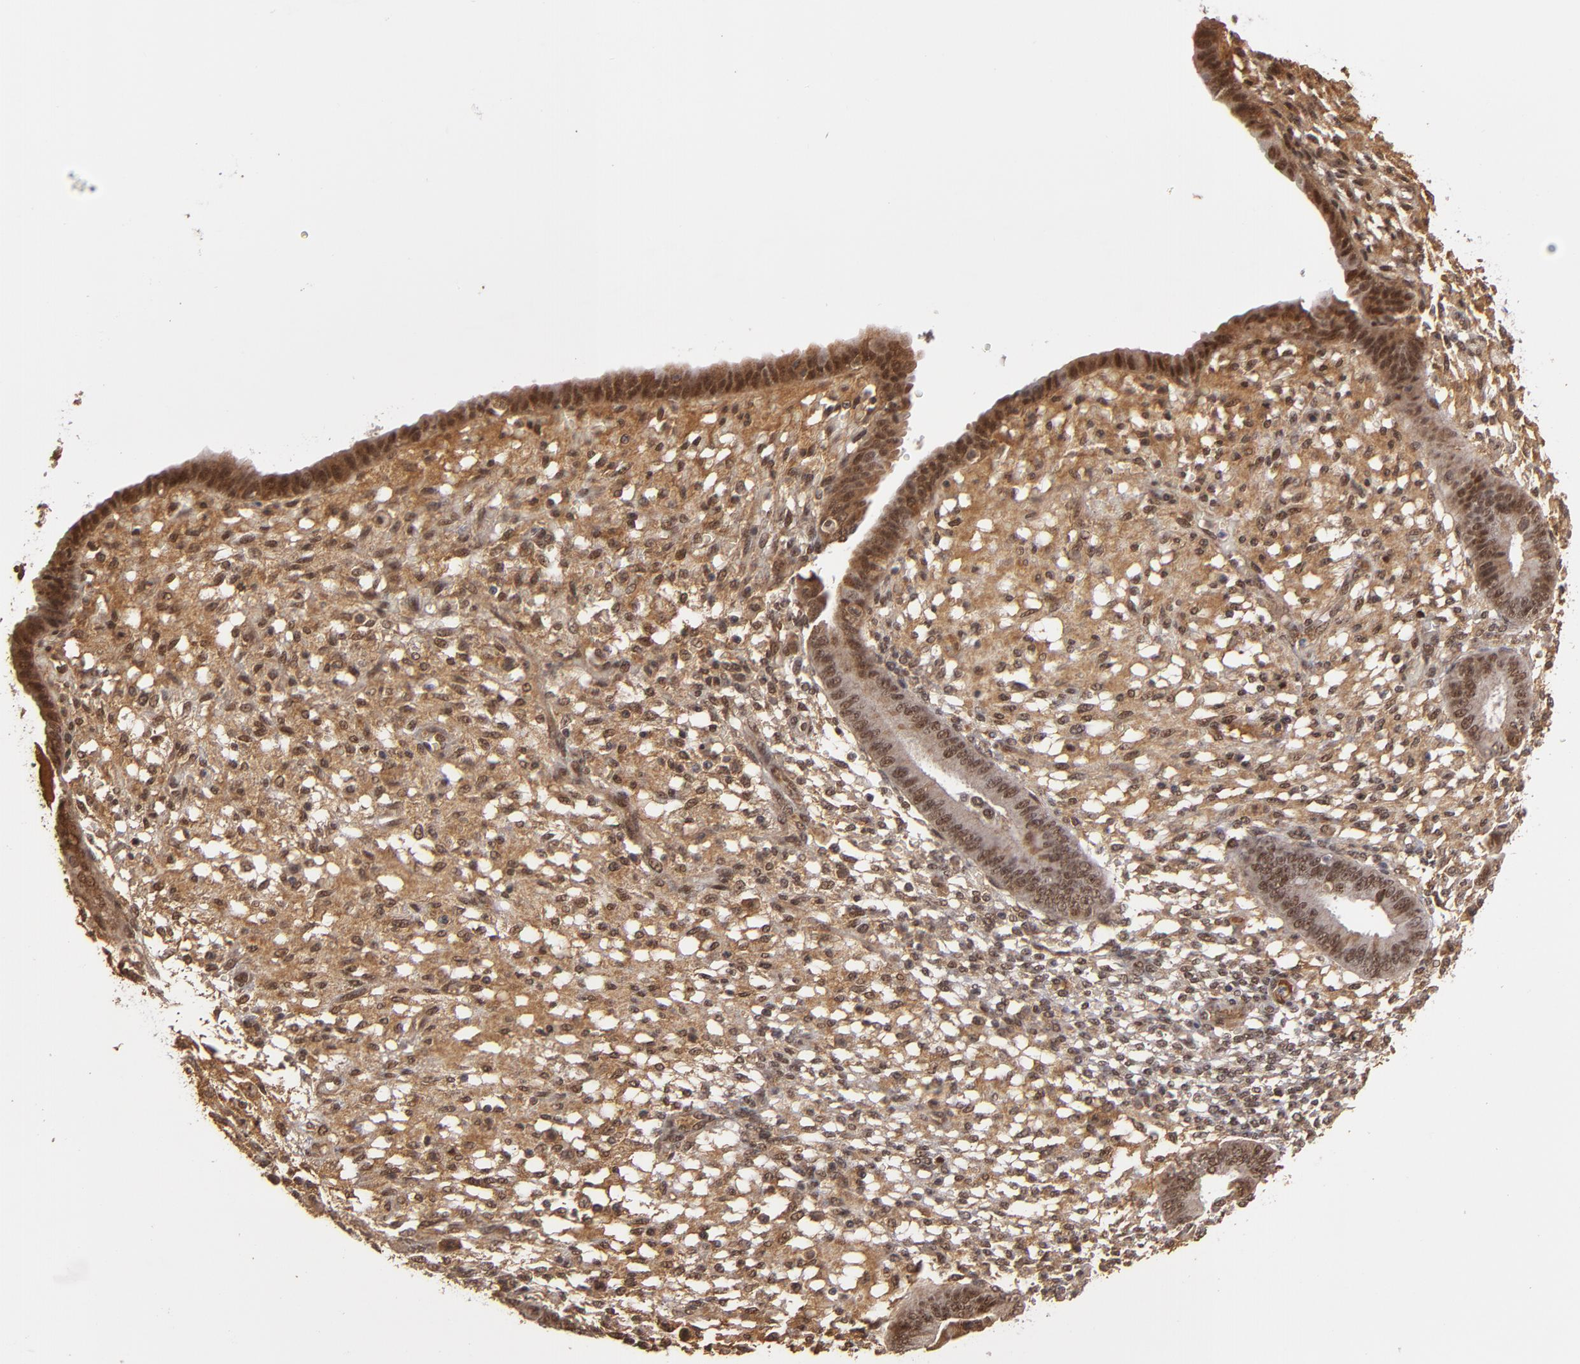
{"staining": {"intensity": "weak", "quantity": "25%-75%", "location": "nuclear"}, "tissue": "endometrium", "cell_type": "Cells in endometrial stroma", "image_type": "normal", "snomed": [{"axis": "morphology", "description": "Normal tissue, NOS"}, {"axis": "topography", "description": "Endometrium"}], "caption": "Endometrium stained with DAB IHC demonstrates low levels of weak nuclear positivity in about 25%-75% of cells in endometrial stroma.", "gene": "ZNF234", "patient": {"sex": "female", "age": 42}}